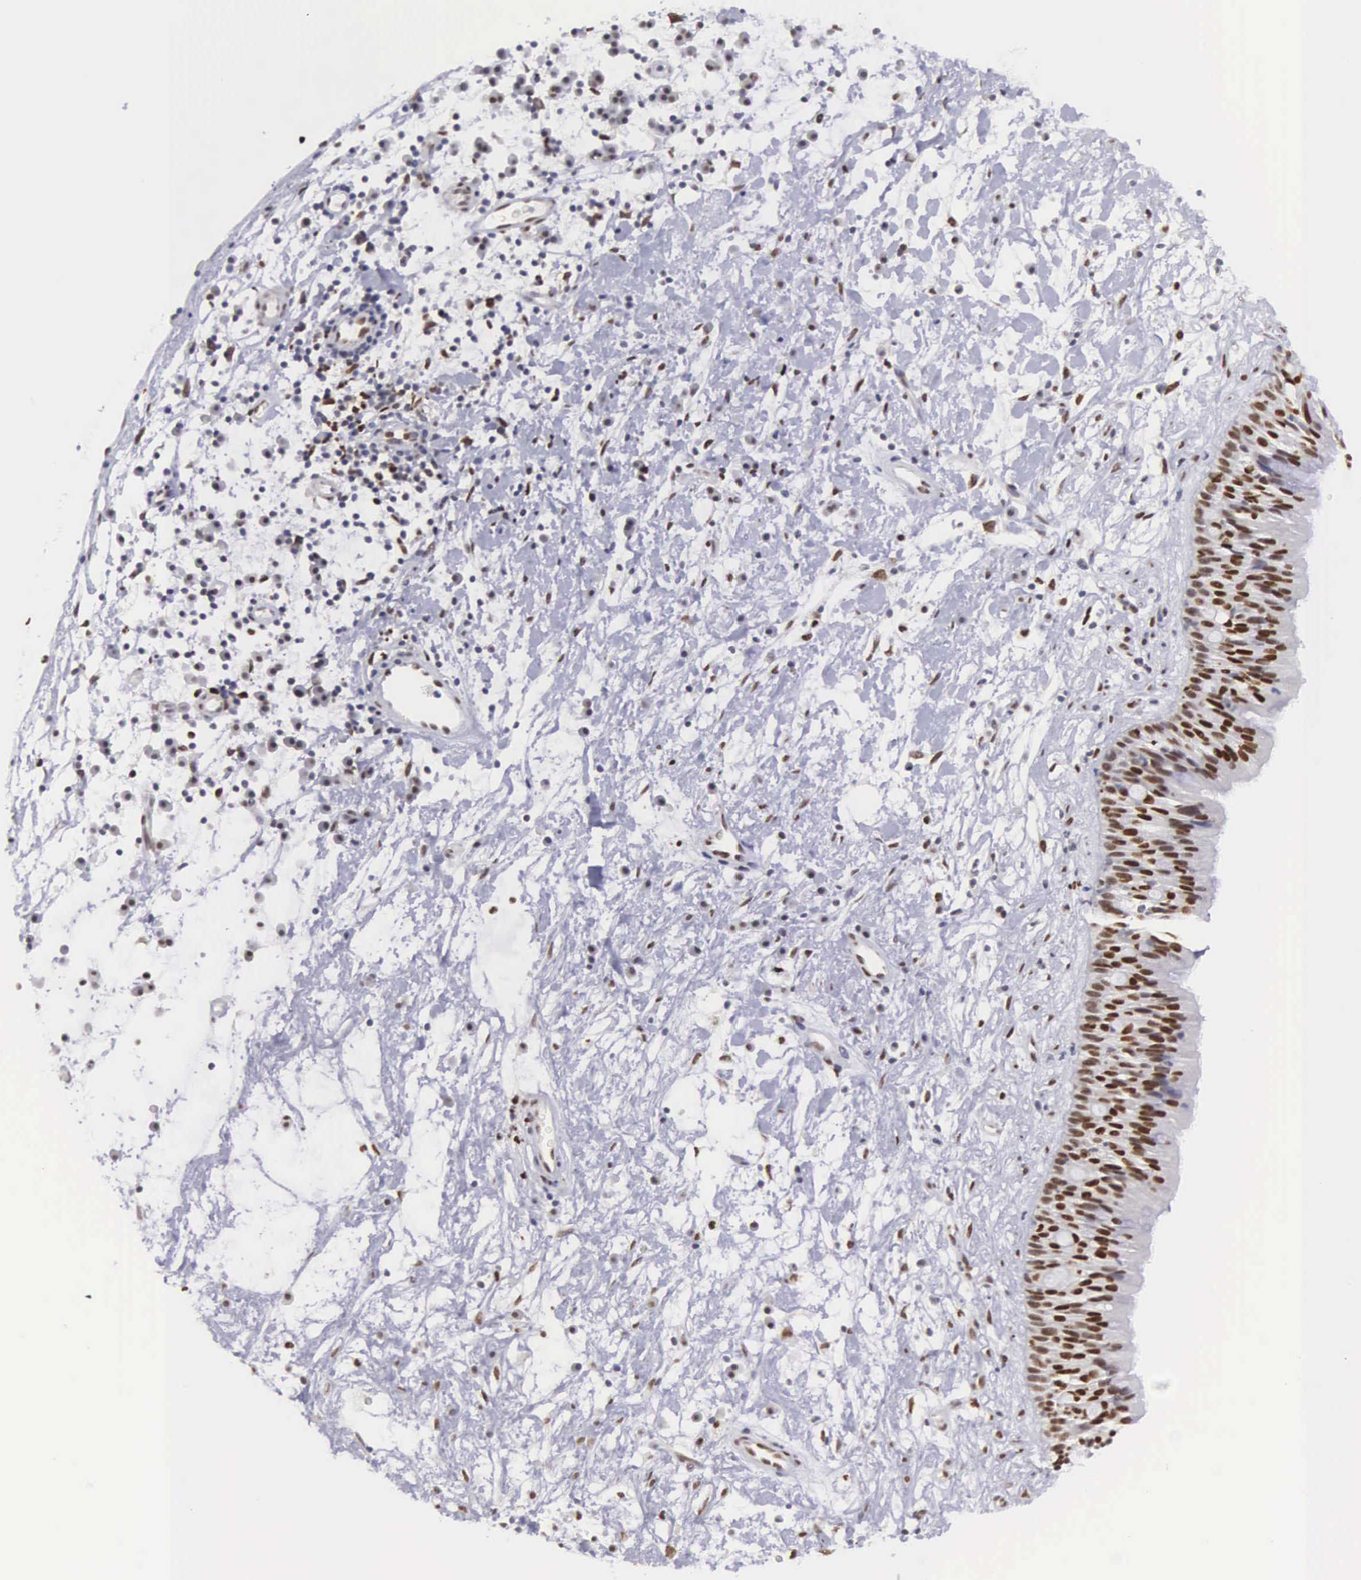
{"staining": {"intensity": "moderate", "quantity": ">75%", "location": "nuclear"}, "tissue": "nasopharynx", "cell_type": "Respiratory epithelial cells", "image_type": "normal", "snomed": [{"axis": "morphology", "description": "Normal tissue, NOS"}, {"axis": "topography", "description": "Nasopharynx"}], "caption": "Immunohistochemistry of unremarkable nasopharynx reveals medium levels of moderate nuclear positivity in about >75% of respiratory epithelial cells. (DAB = brown stain, brightfield microscopy at high magnification).", "gene": "ETV6", "patient": {"sex": "male", "age": 13}}